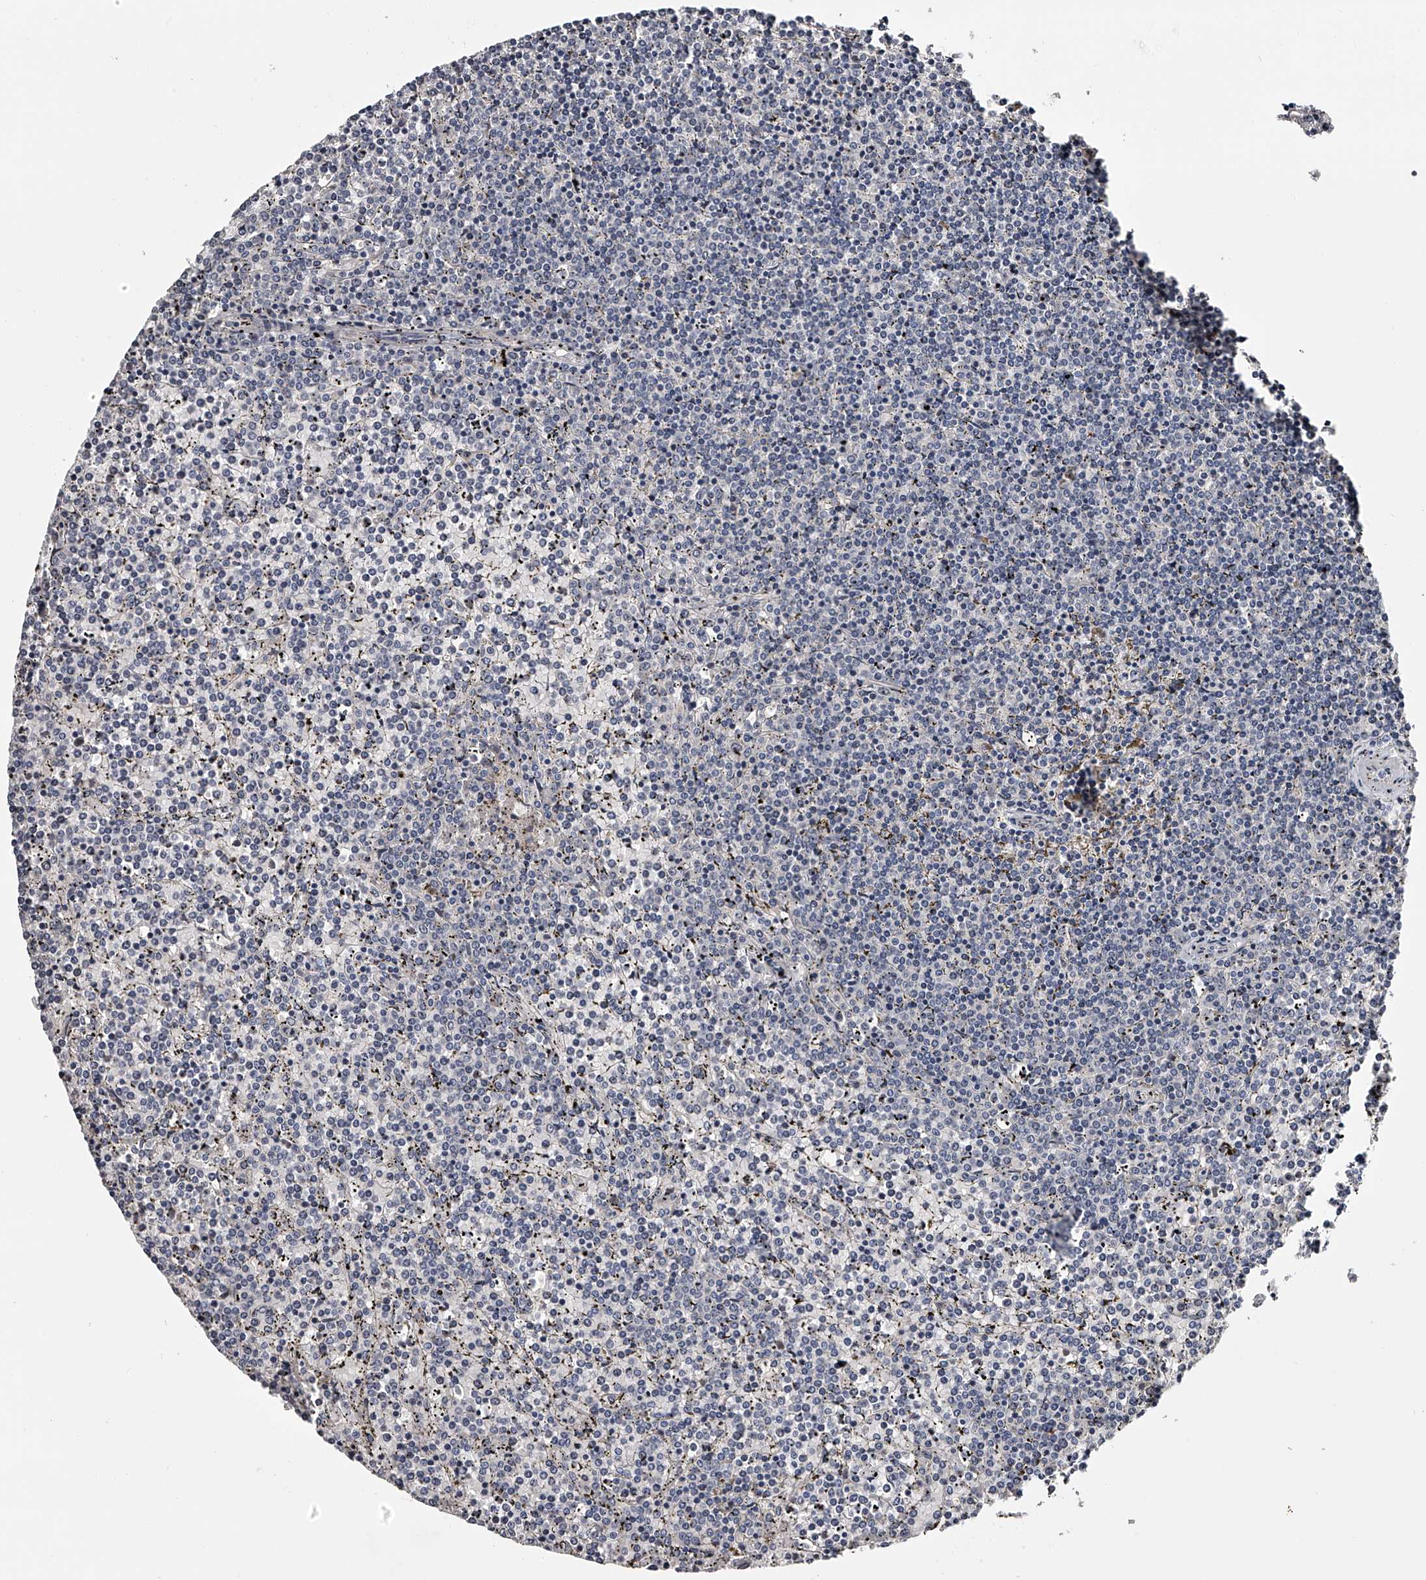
{"staining": {"intensity": "negative", "quantity": "none", "location": "none"}, "tissue": "lymphoma", "cell_type": "Tumor cells", "image_type": "cancer", "snomed": [{"axis": "morphology", "description": "Malignant lymphoma, non-Hodgkin's type, Low grade"}, {"axis": "topography", "description": "Spleen"}], "caption": "Low-grade malignant lymphoma, non-Hodgkin's type stained for a protein using IHC displays no expression tumor cells.", "gene": "MDN1", "patient": {"sex": "female", "age": 19}}